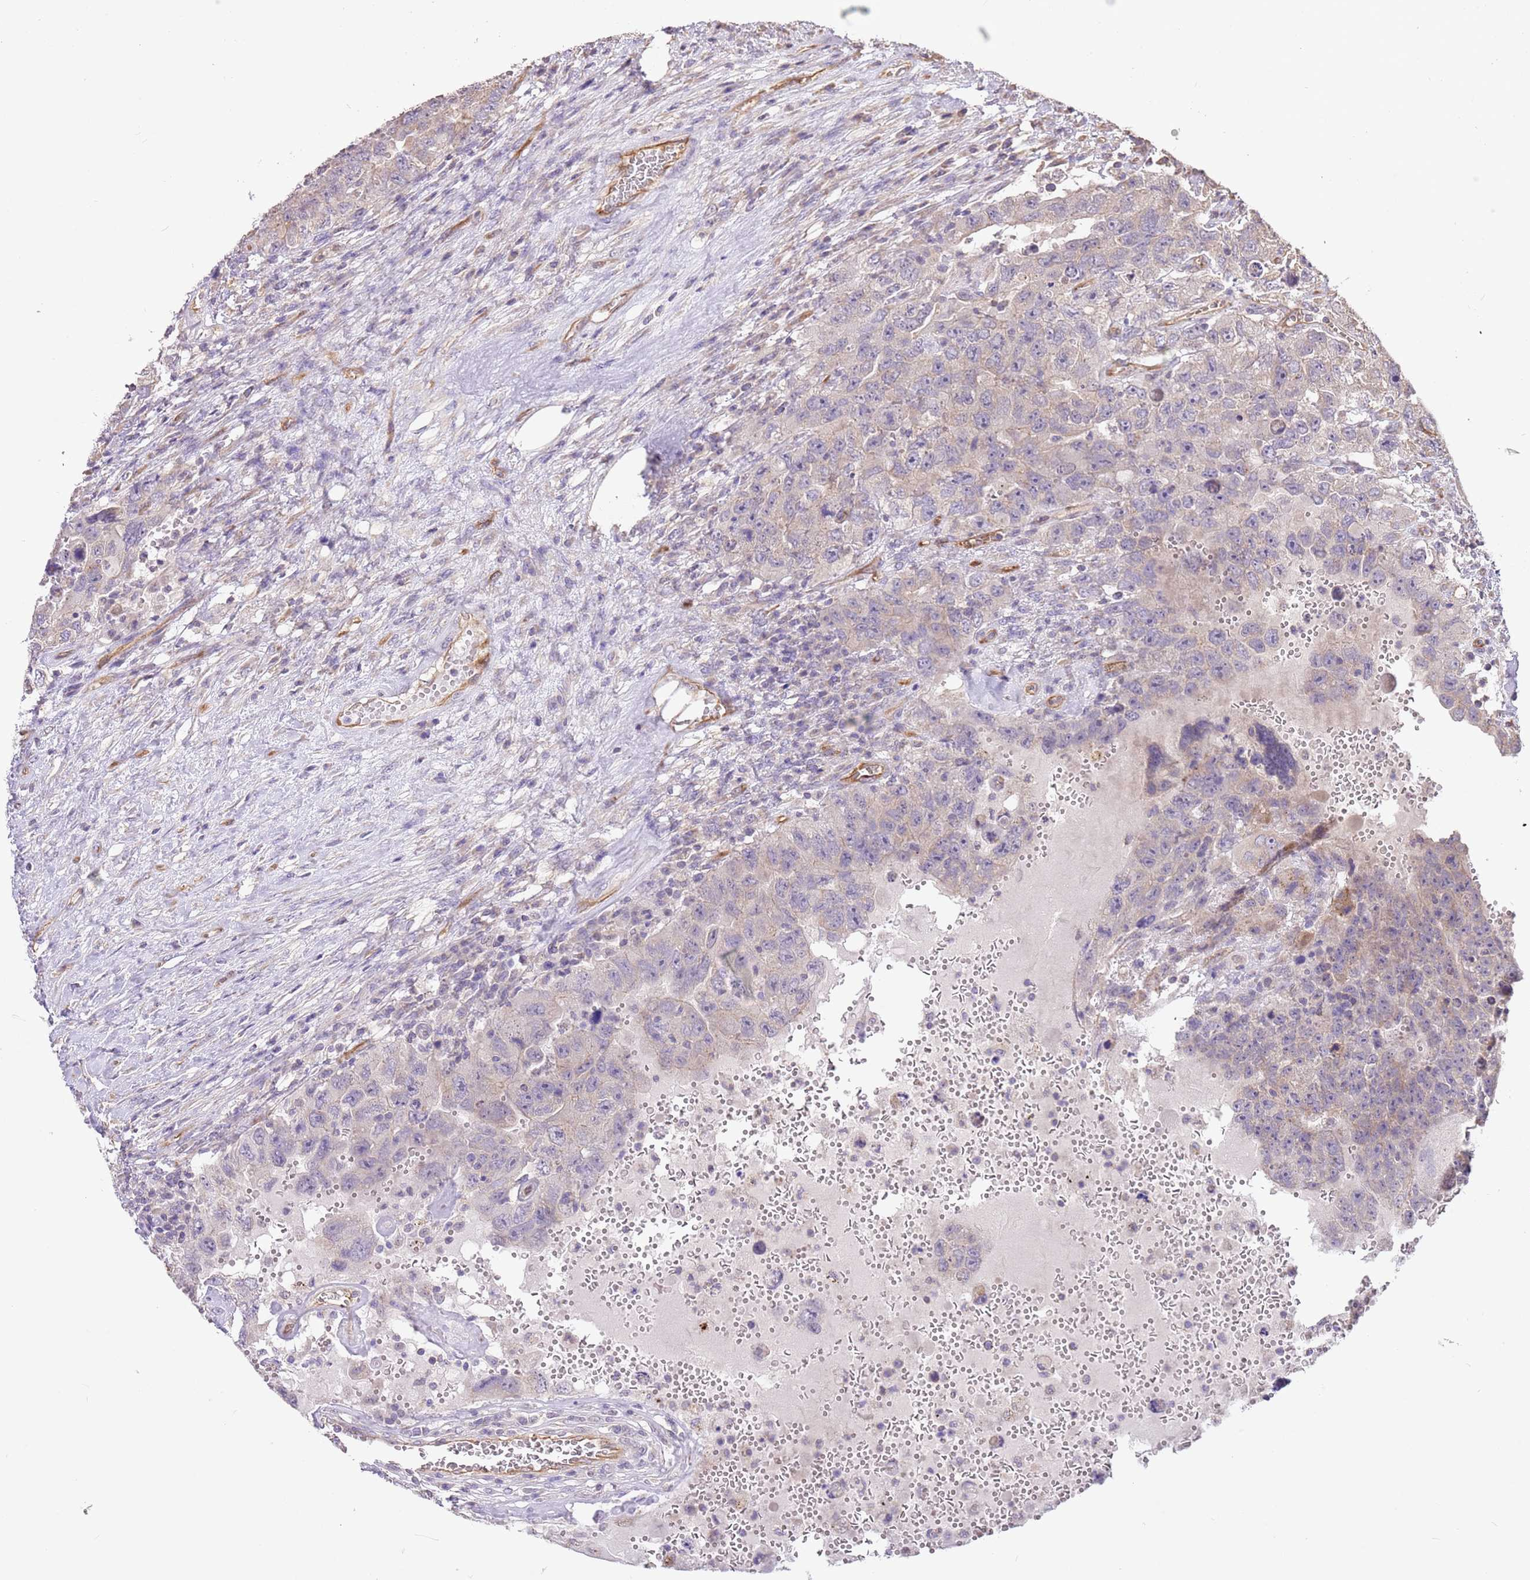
{"staining": {"intensity": "moderate", "quantity": "<25%", "location": "cytoplasmic/membranous"}, "tissue": "testis cancer", "cell_type": "Tumor cells", "image_type": "cancer", "snomed": [{"axis": "morphology", "description": "Carcinoma, Embryonal, NOS"}, {"axis": "topography", "description": "Testis"}], "caption": "Tumor cells show moderate cytoplasmic/membranous positivity in about <25% of cells in testis cancer.", "gene": "DOCK9", "patient": {"sex": "male", "age": 26}}